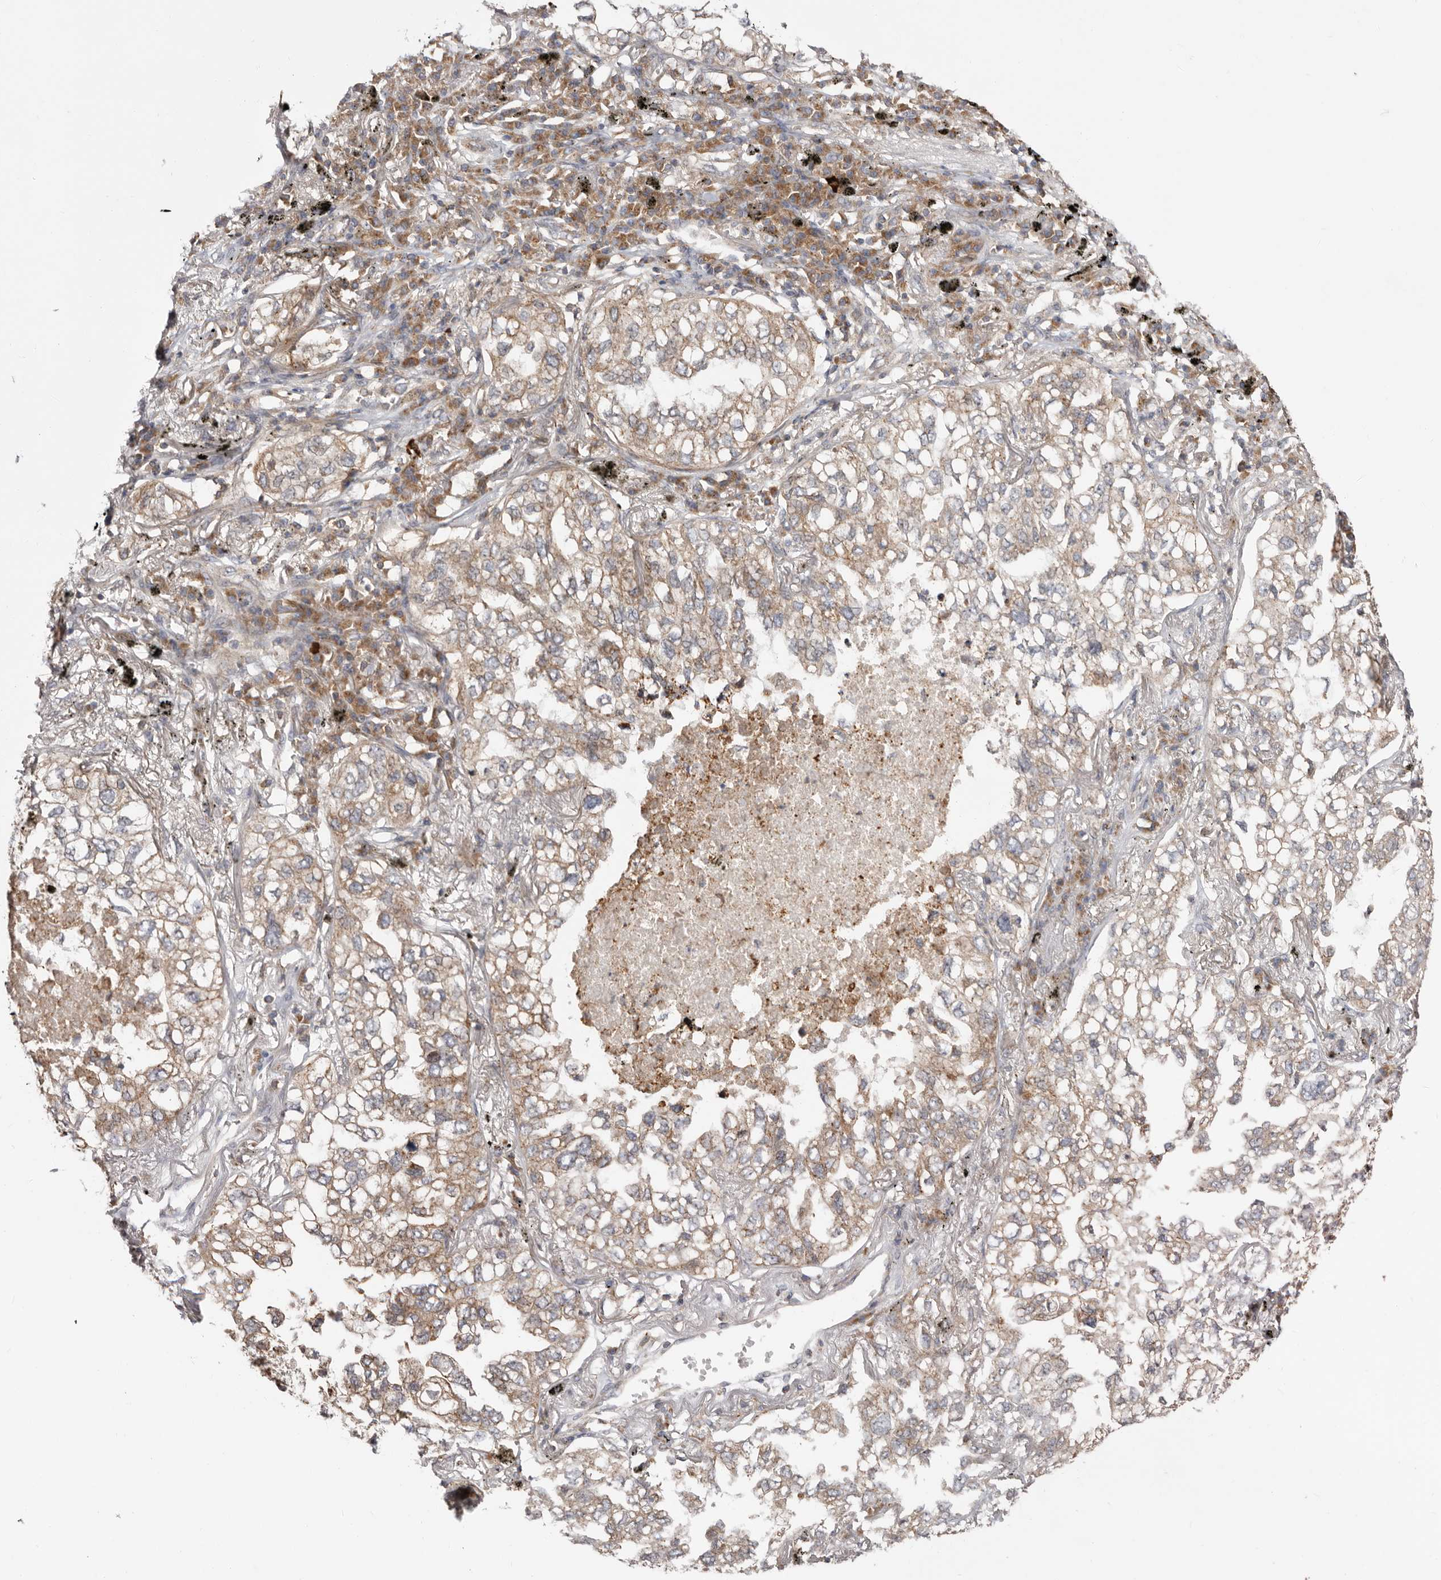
{"staining": {"intensity": "weak", "quantity": ">75%", "location": "cytoplasmic/membranous"}, "tissue": "lung cancer", "cell_type": "Tumor cells", "image_type": "cancer", "snomed": [{"axis": "morphology", "description": "Adenocarcinoma, NOS"}, {"axis": "topography", "description": "Lung"}], "caption": "High-power microscopy captured an immunohistochemistry photomicrograph of lung adenocarcinoma, revealing weak cytoplasmic/membranous staining in approximately >75% of tumor cells.", "gene": "TMUB1", "patient": {"sex": "male", "age": 65}}